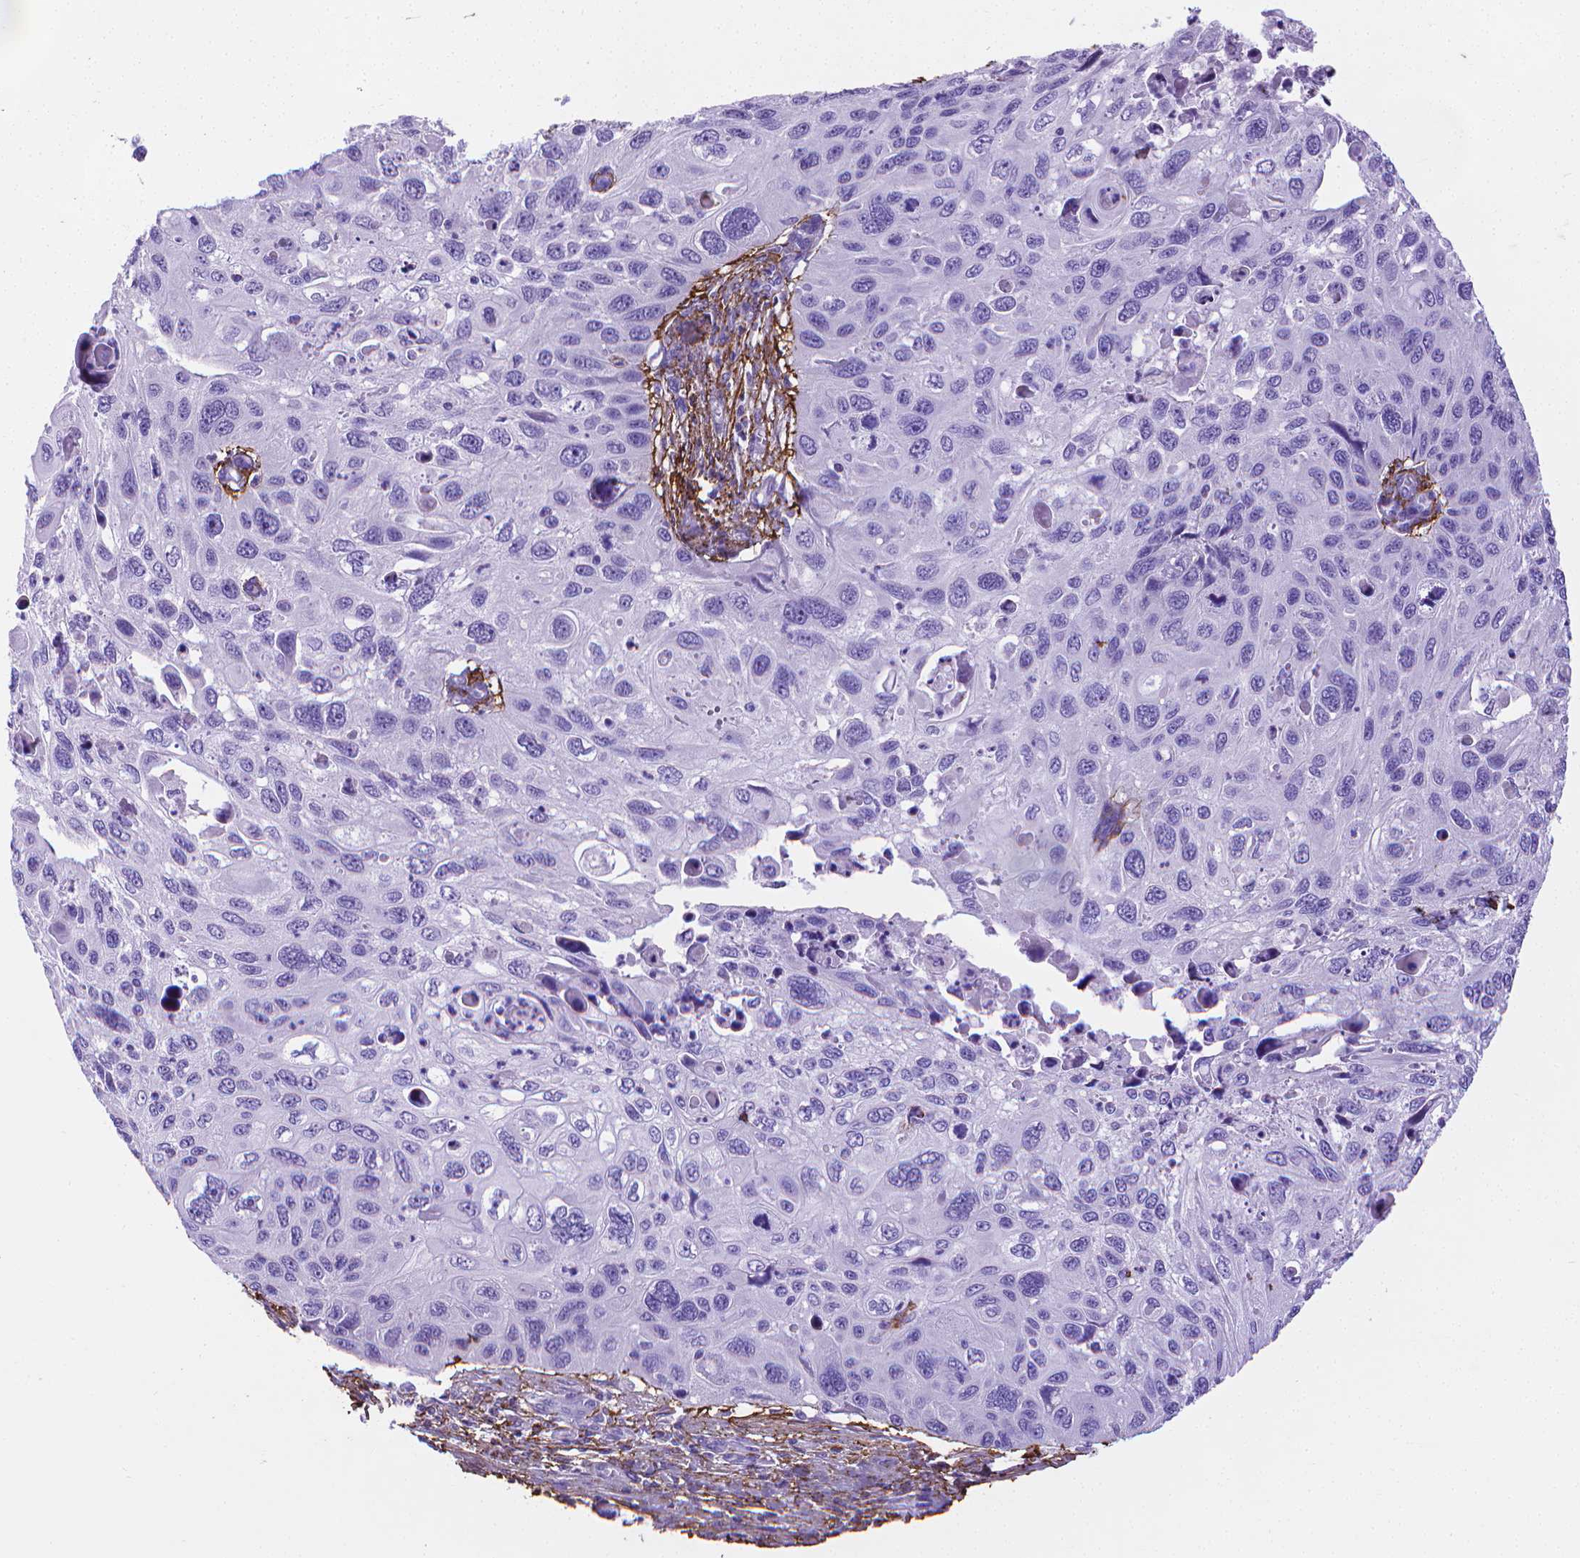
{"staining": {"intensity": "negative", "quantity": "none", "location": "none"}, "tissue": "cervical cancer", "cell_type": "Tumor cells", "image_type": "cancer", "snomed": [{"axis": "morphology", "description": "Squamous cell carcinoma, NOS"}, {"axis": "topography", "description": "Cervix"}], "caption": "IHC histopathology image of cervical squamous cell carcinoma stained for a protein (brown), which exhibits no expression in tumor cells.", "gene": "MFAP2", "patient": {"sex": "female", "age": 70}}